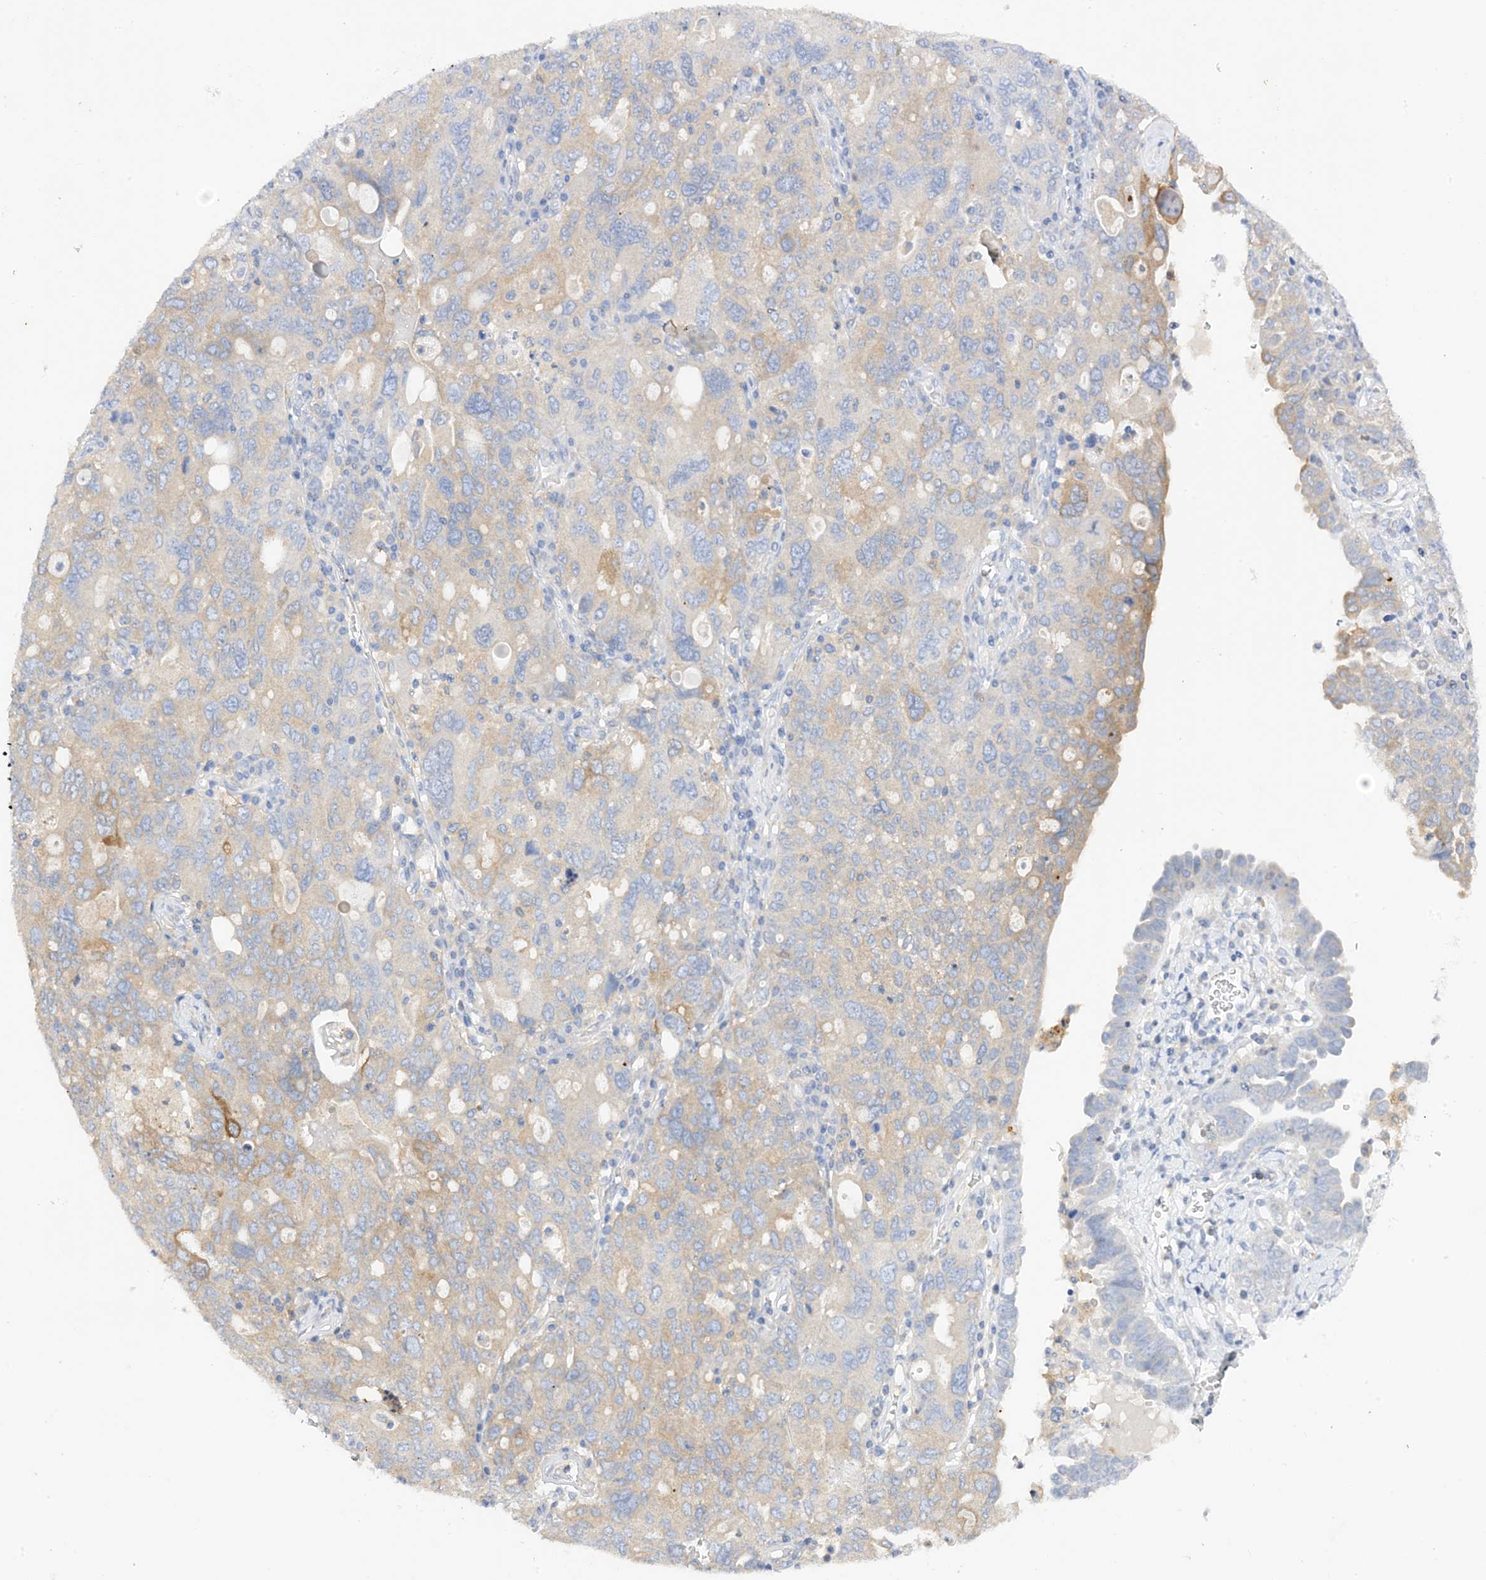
{"staining": {"intensity": "weak", "quantity": "<25%", "location": "cytoplasmic/membranous"}, "tissue": "ovarian cancer", "cell_type": "Tumor cells", "image_type": "cancer", "snomed": [{"axis": "morphology", "description": "Carcinoma, endometroid"}, {"axis": "topography", "description": "Ovary"}], "caption": "There is no significant positivity in tumor cells of ovarian cancer (endometroid carcinoma). (IHC, brightfield microscopy, high magnification).", "gene": "ARV1", "patient": {"sex": "female", "age": 62}}